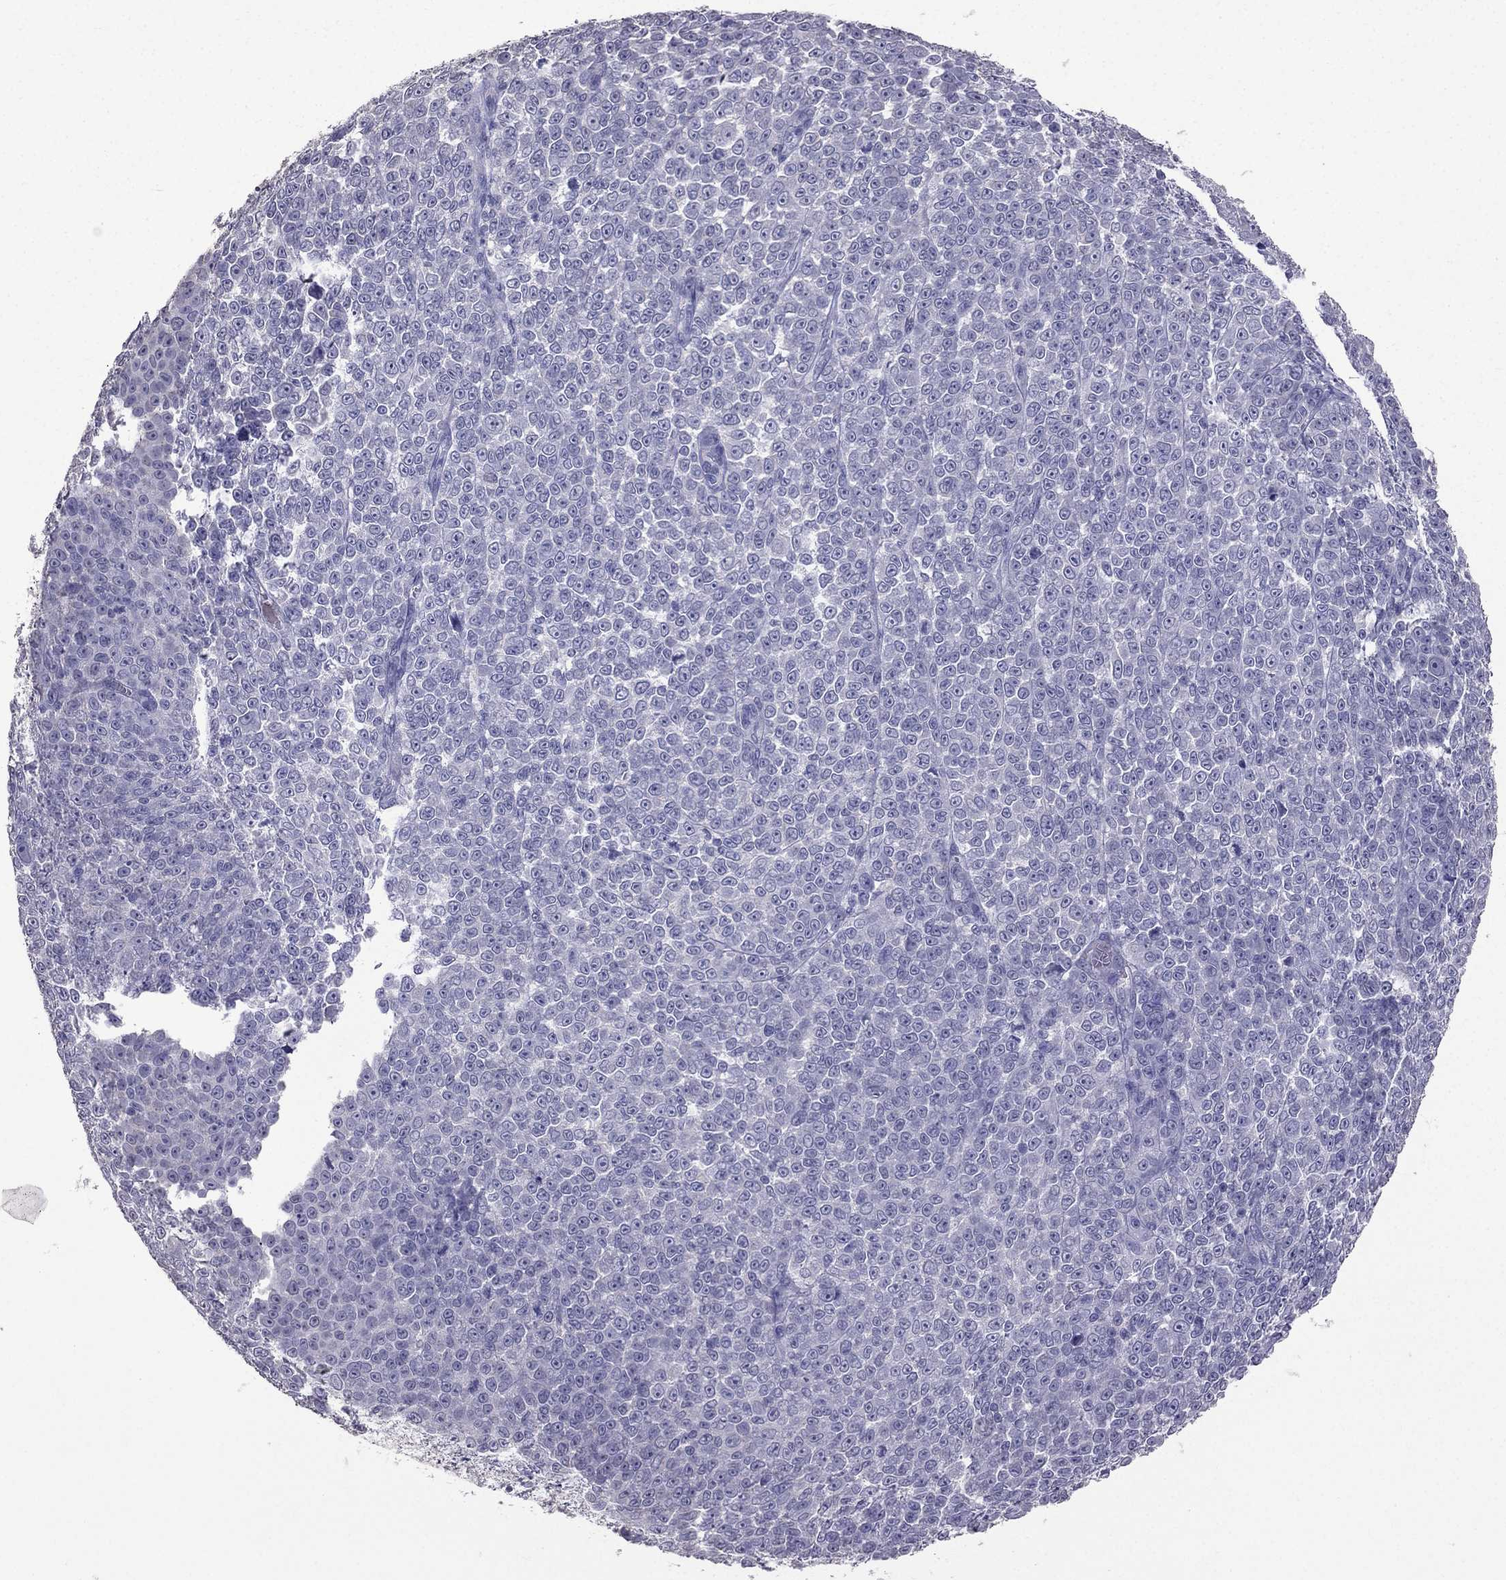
{"staining": {"intensity": "negative", "quantity": "none", "location": "none"}, "tissue": "melanoma", "cell_type": "Tumor cells", "image_type": "cancer", "snomed": [{"axis": "morphology", "description": "Malignant melanoma, NOS"}, {"axis": "topography", "description": "Skin"}], "caption": "This is a image of immunohistochemistry (IHC) staining of malignant melanoma, which shows no positivity in tumor cells.", "gene": "SCG5", "patient": {"sex": "female", "age": 95}}